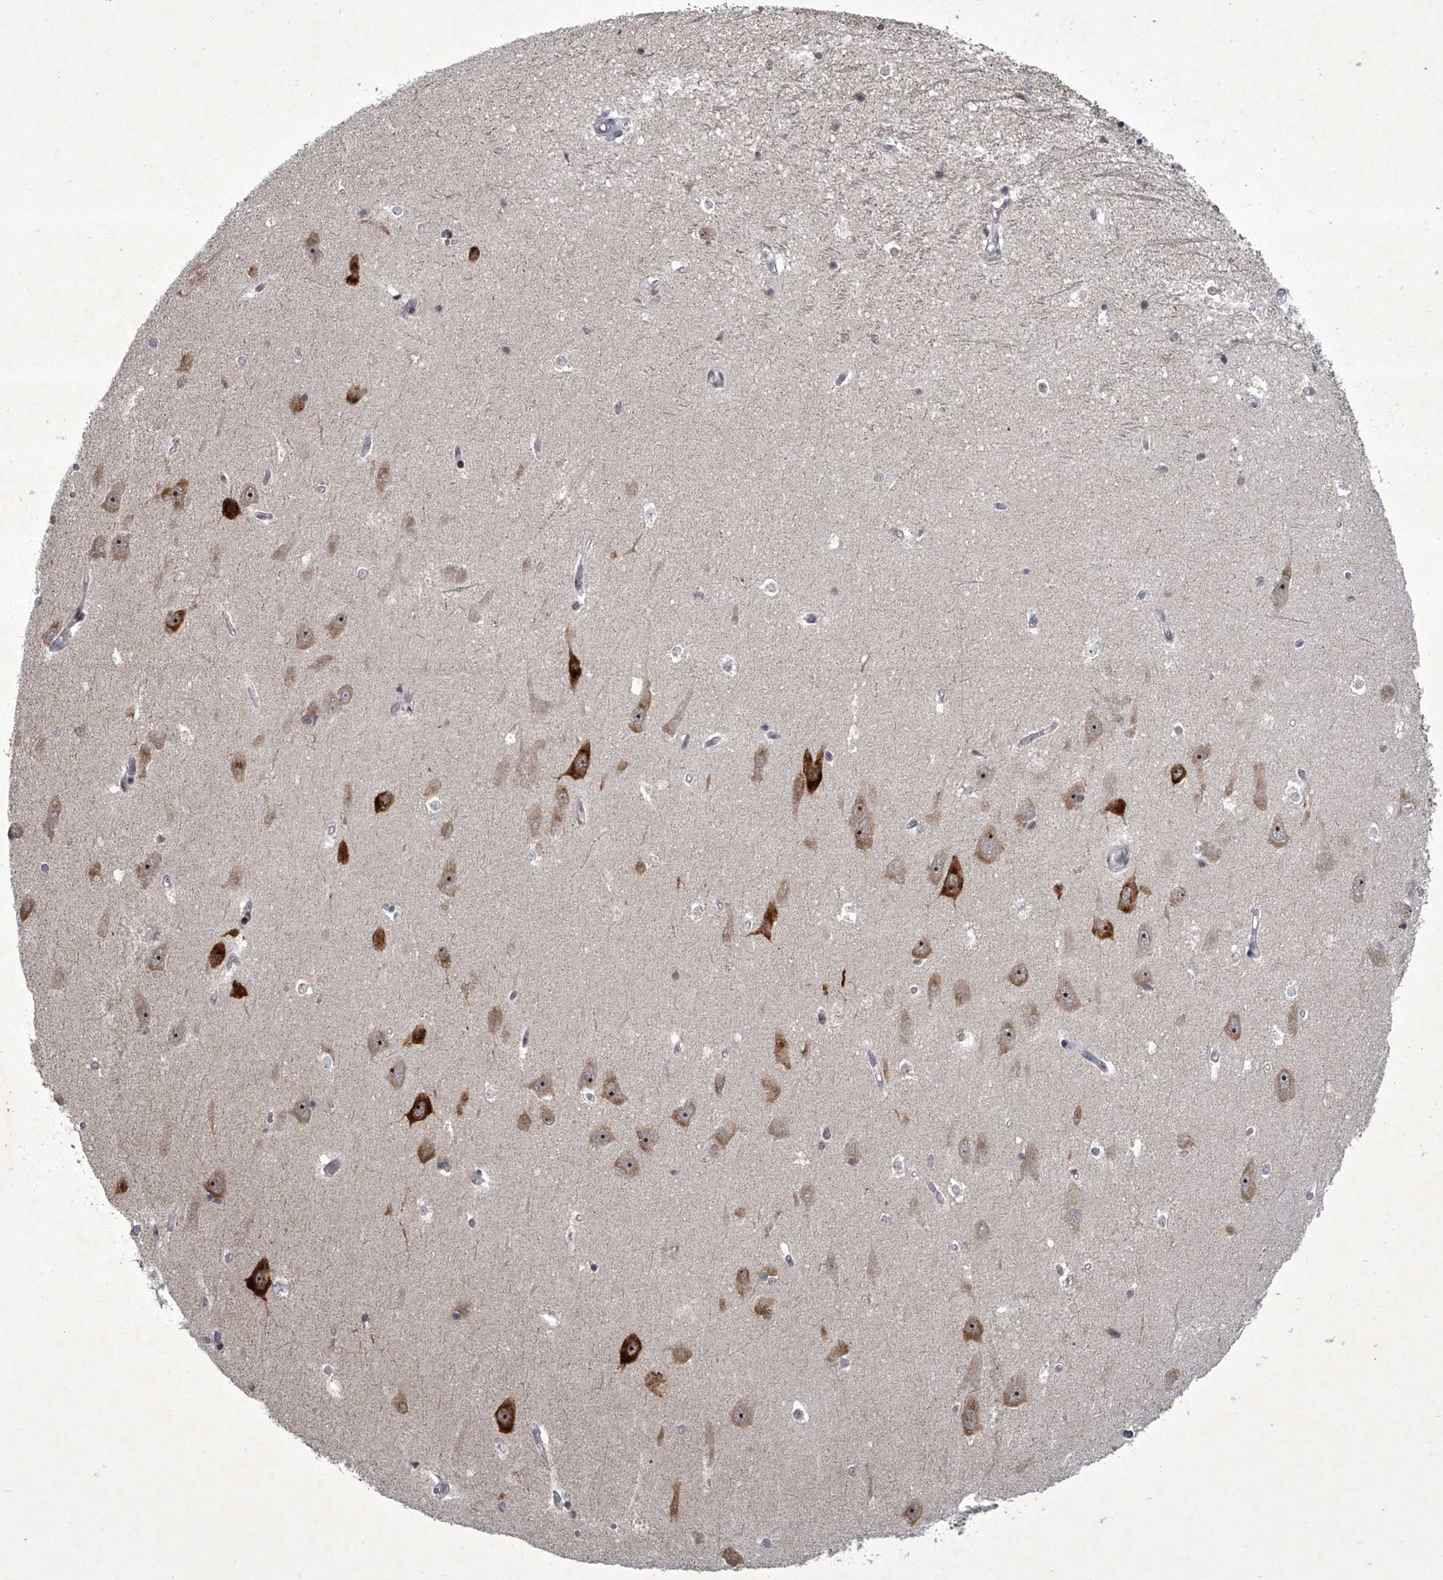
{"staining": {"intensity": "negative", "quantity": "none", "location": "none"}, "tissue": "hippocampus", "cell_type": "Glial cells", "image_type": "normal", "snomed": [{"axis": "morphology", "description": "Normal tissue, NOS"}, {"axis": "topography", "description": "Hippocampus"}], "caption": "This is an immunohistochemistry histopathology image of unremarkable hippocampus. There is no positivity in glial cells.", "gene": "MLLT1", "patient": {"sex": "male", "age": 45}}